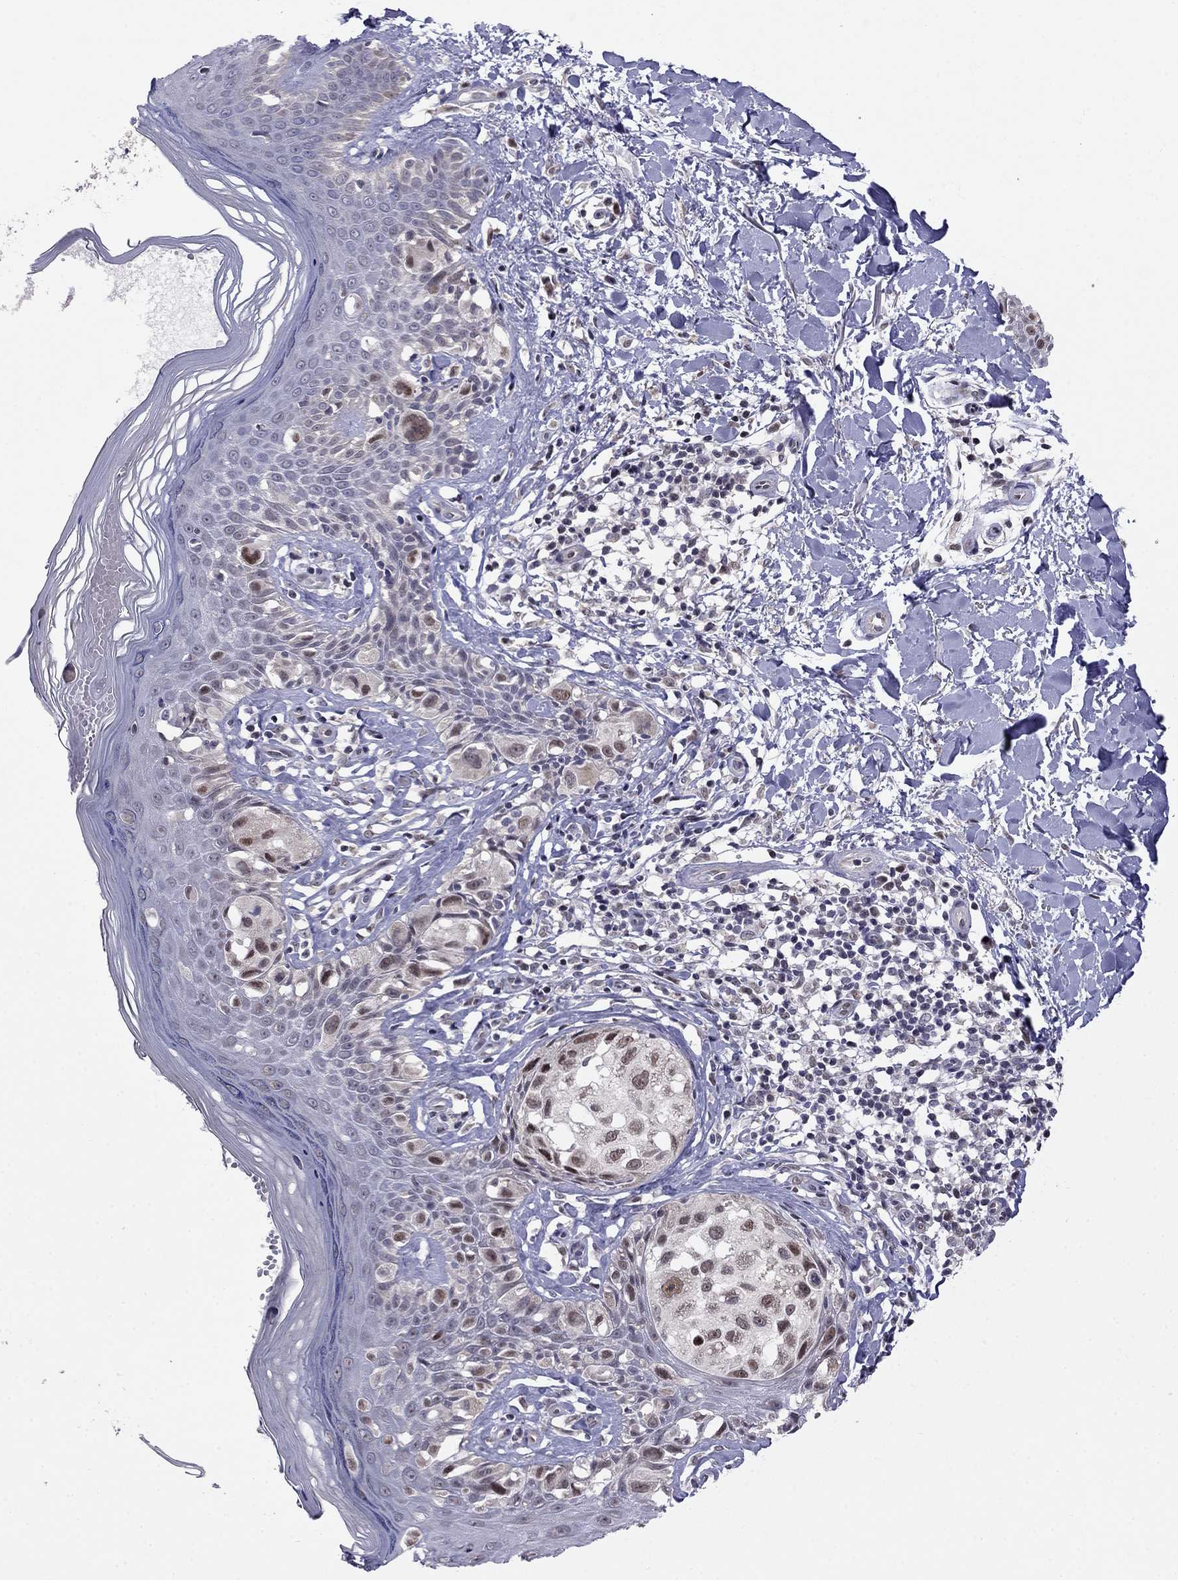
{"staining": {"intensity": "moderate", "quantity": "<25%", "location": "nuclear"}, "tissue": "melanoma", "cell_type": "Tumor cells", "image_type": "cancer", "snomed": [{"axis": "morphology", "description": "Malignant melanoma, NOS"}, {"axis": "topography", "description": "Skin"}], "caption": "Melanoma was stained to show a protein in brown. There is low levels of moderate nuclear positivity in about <25% of tumor cells.", "gene": "LRRC39", "patient": {"sex": "female", "age": 73}}